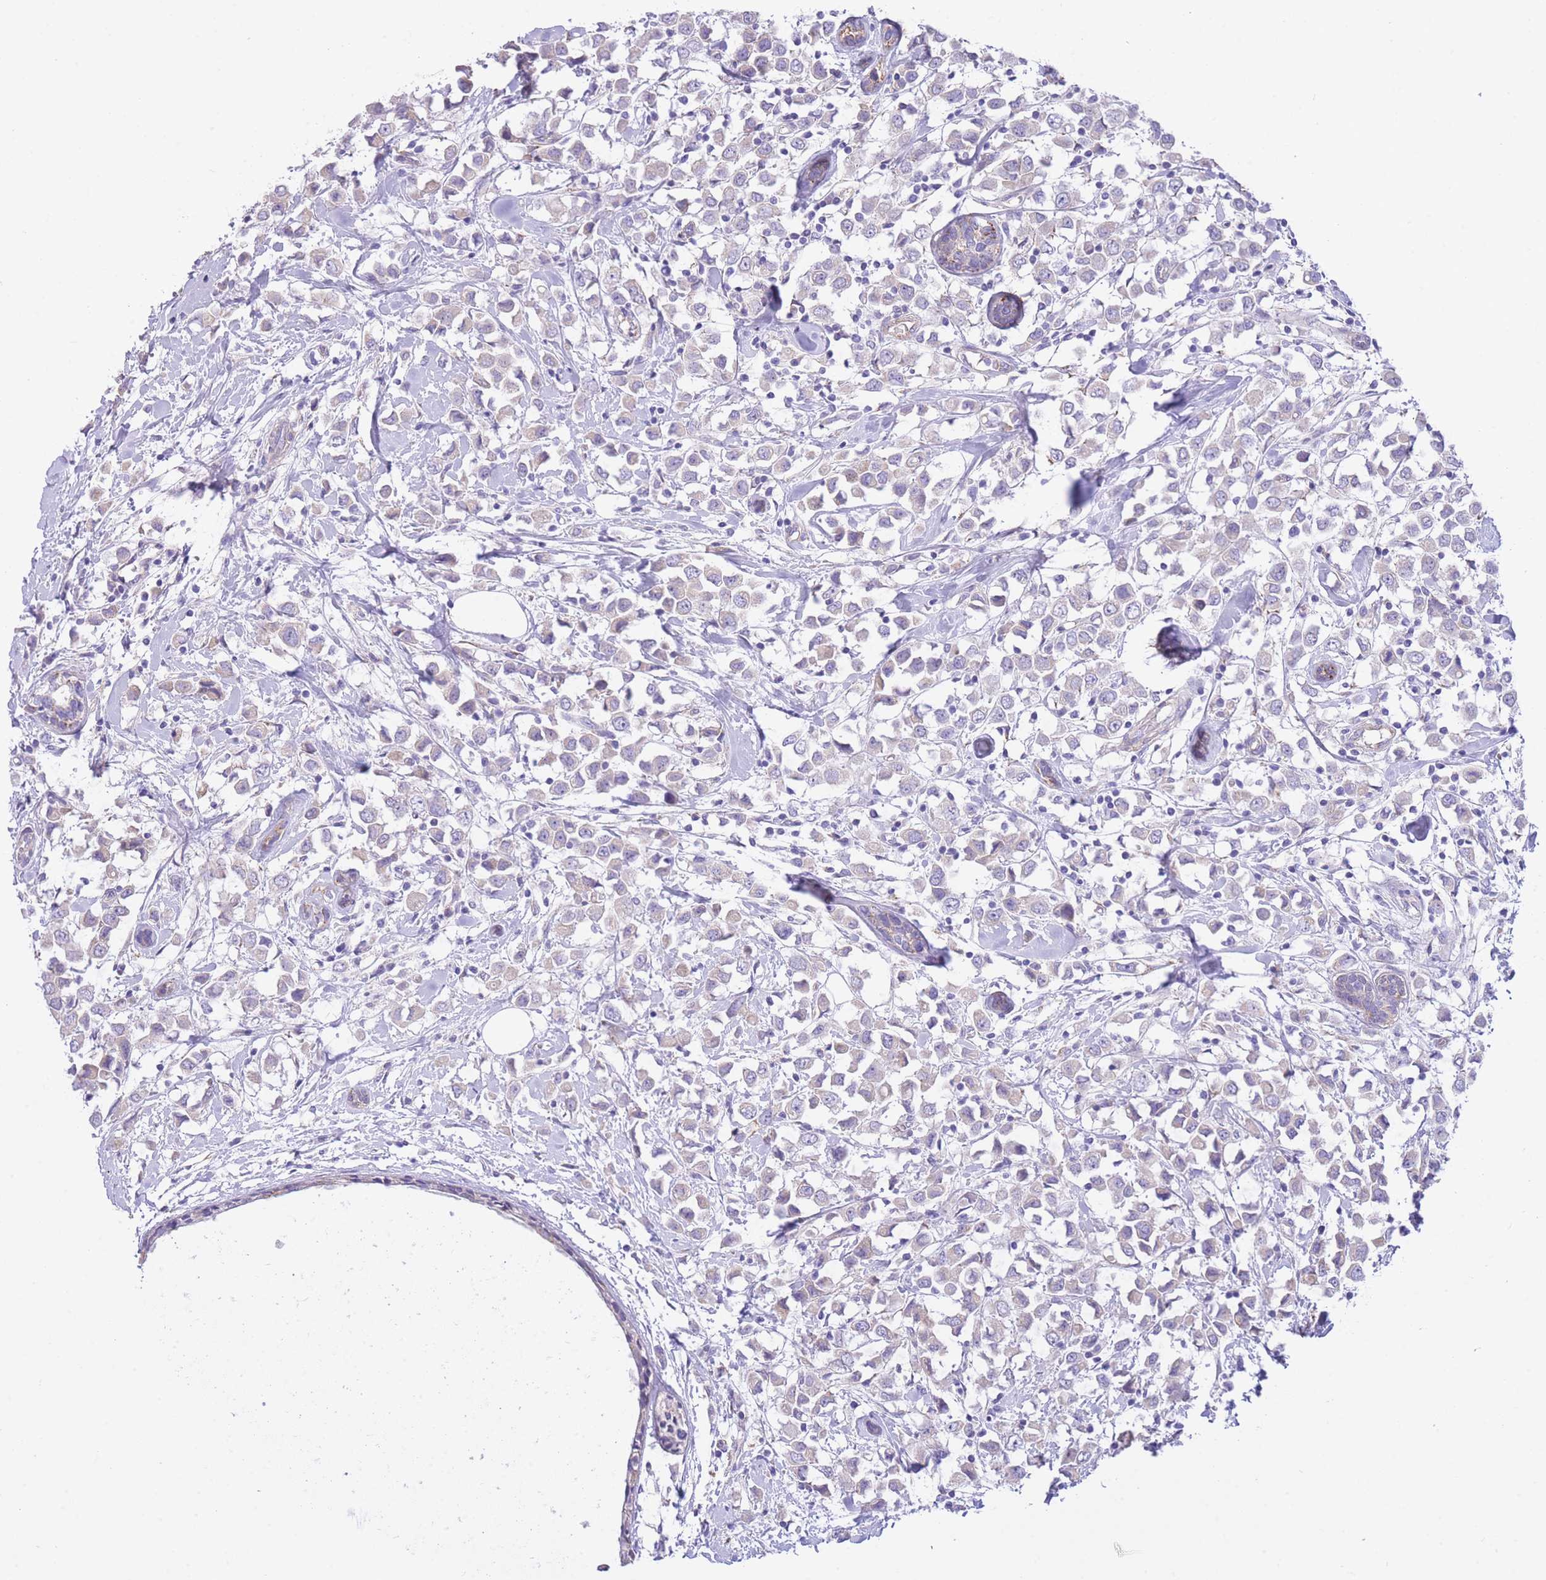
{"staining": {"intensity": "negative", "quantity": "none", "location": "none"}, "tissue": "breast cancer", "cell_type": "Tumor cells", "image_type": "cancer", "snomed": [{"axis": "morphology", "description": "Duct carcinoma"}, {"axis": "topography", "description": "Breast"}], "caption": "Human breast infiltrating ductal carcinoma stained for a protein using immunohistochemistry demonstrates no positivity in tumor cells.", "gene": "PGM1", "patient": {"sex": "female", "age": 61}}